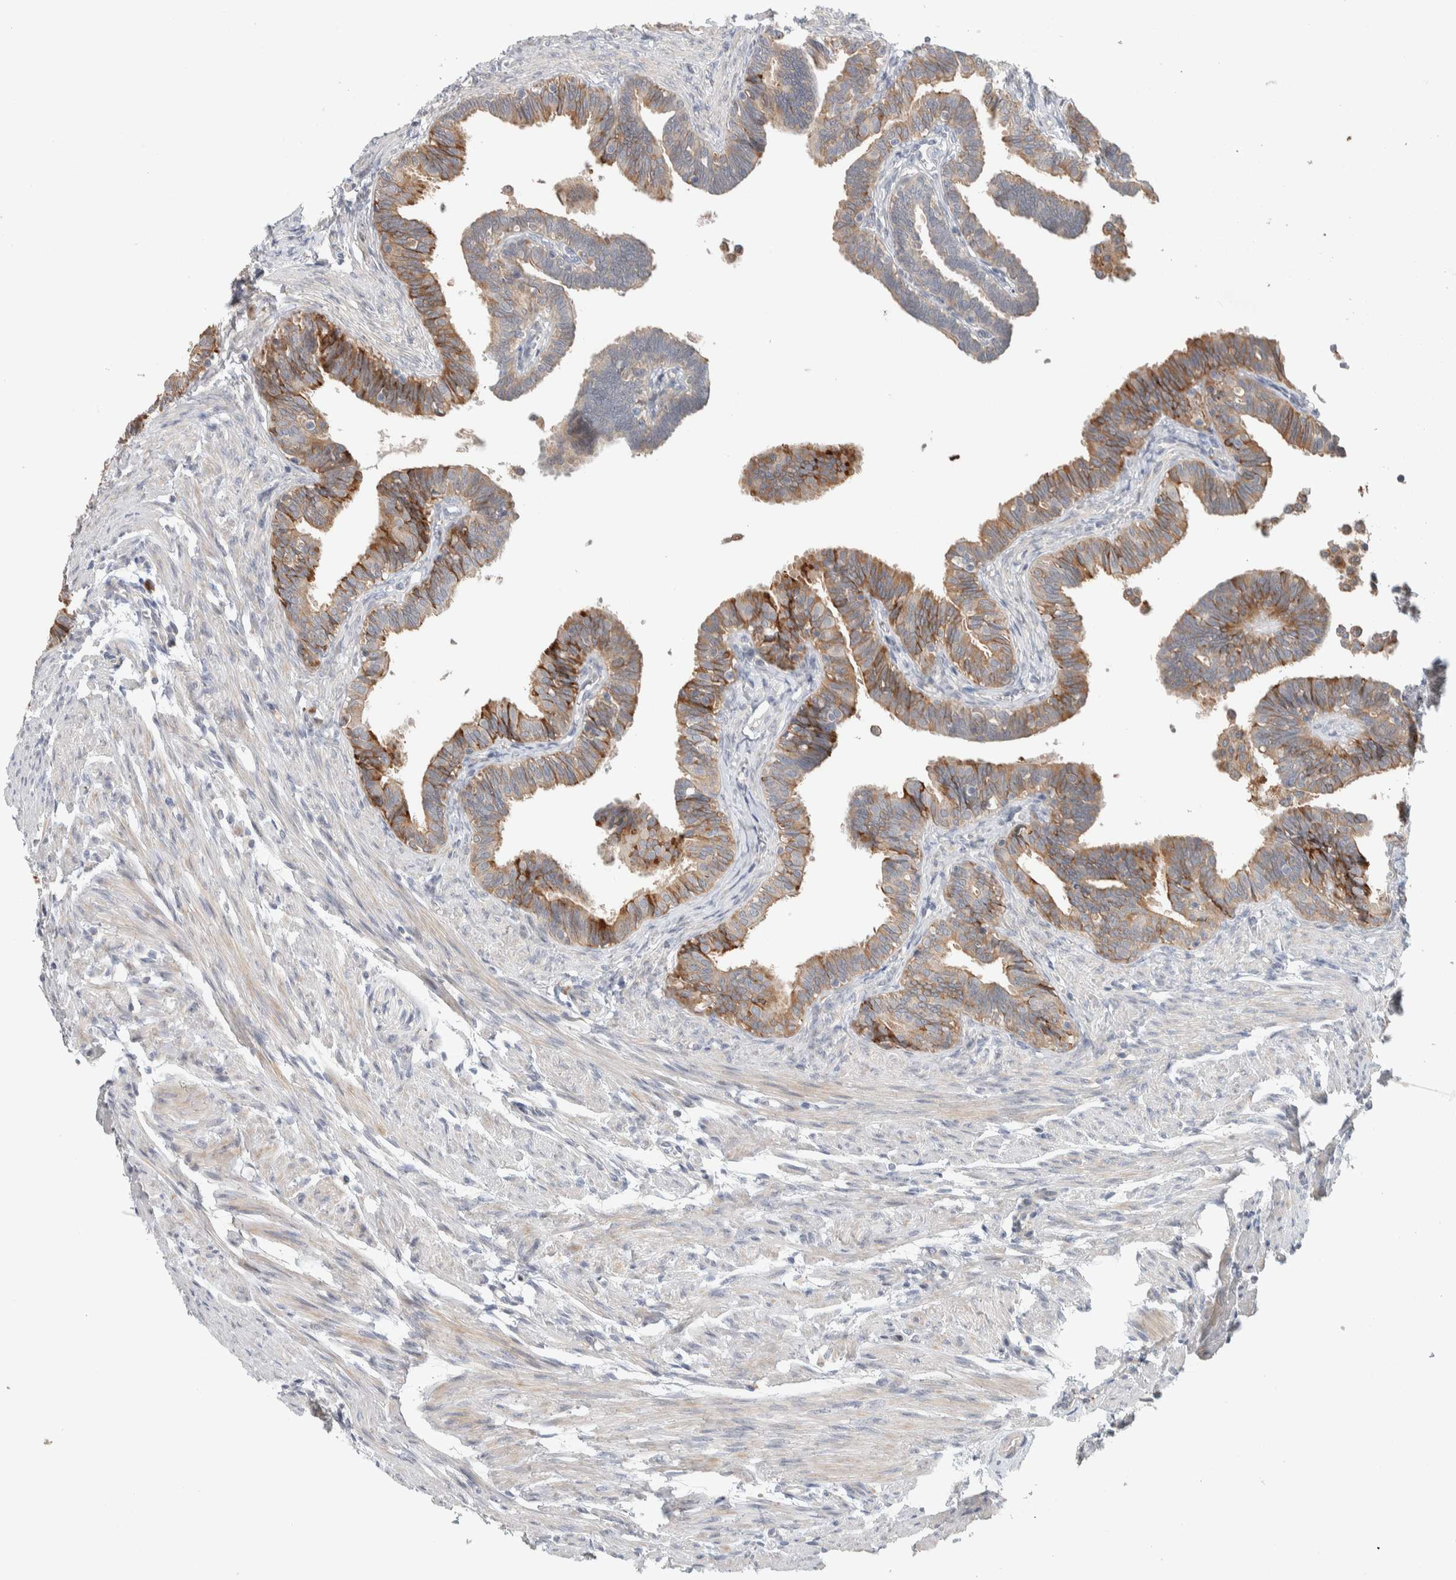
{"staining": {"intensity": "moderate", "quantity": ">75%", "location": "cytoplasmic/membranous"}, "tissue": "fallopian tube", "cell_type": "Glandular cells", "image_type": "normal", "snomed": [{"axis": "morphology", "description": "Normal tissue, NOS"}, {"axis": "topography", "description": "Fallopian tube"}, {"axis": "topography", "description": "Ovary"}], "caption": "IHC (DAB (3,3'-diaminobenzidine)) staining of unremarkable human fallopian tube exhibits moderate cytoplasmic/membranous protein positivity in approximately >75% of glandular cells.", "gene": "ADCY8", "patient": {"sex": "female", "age": 23}}